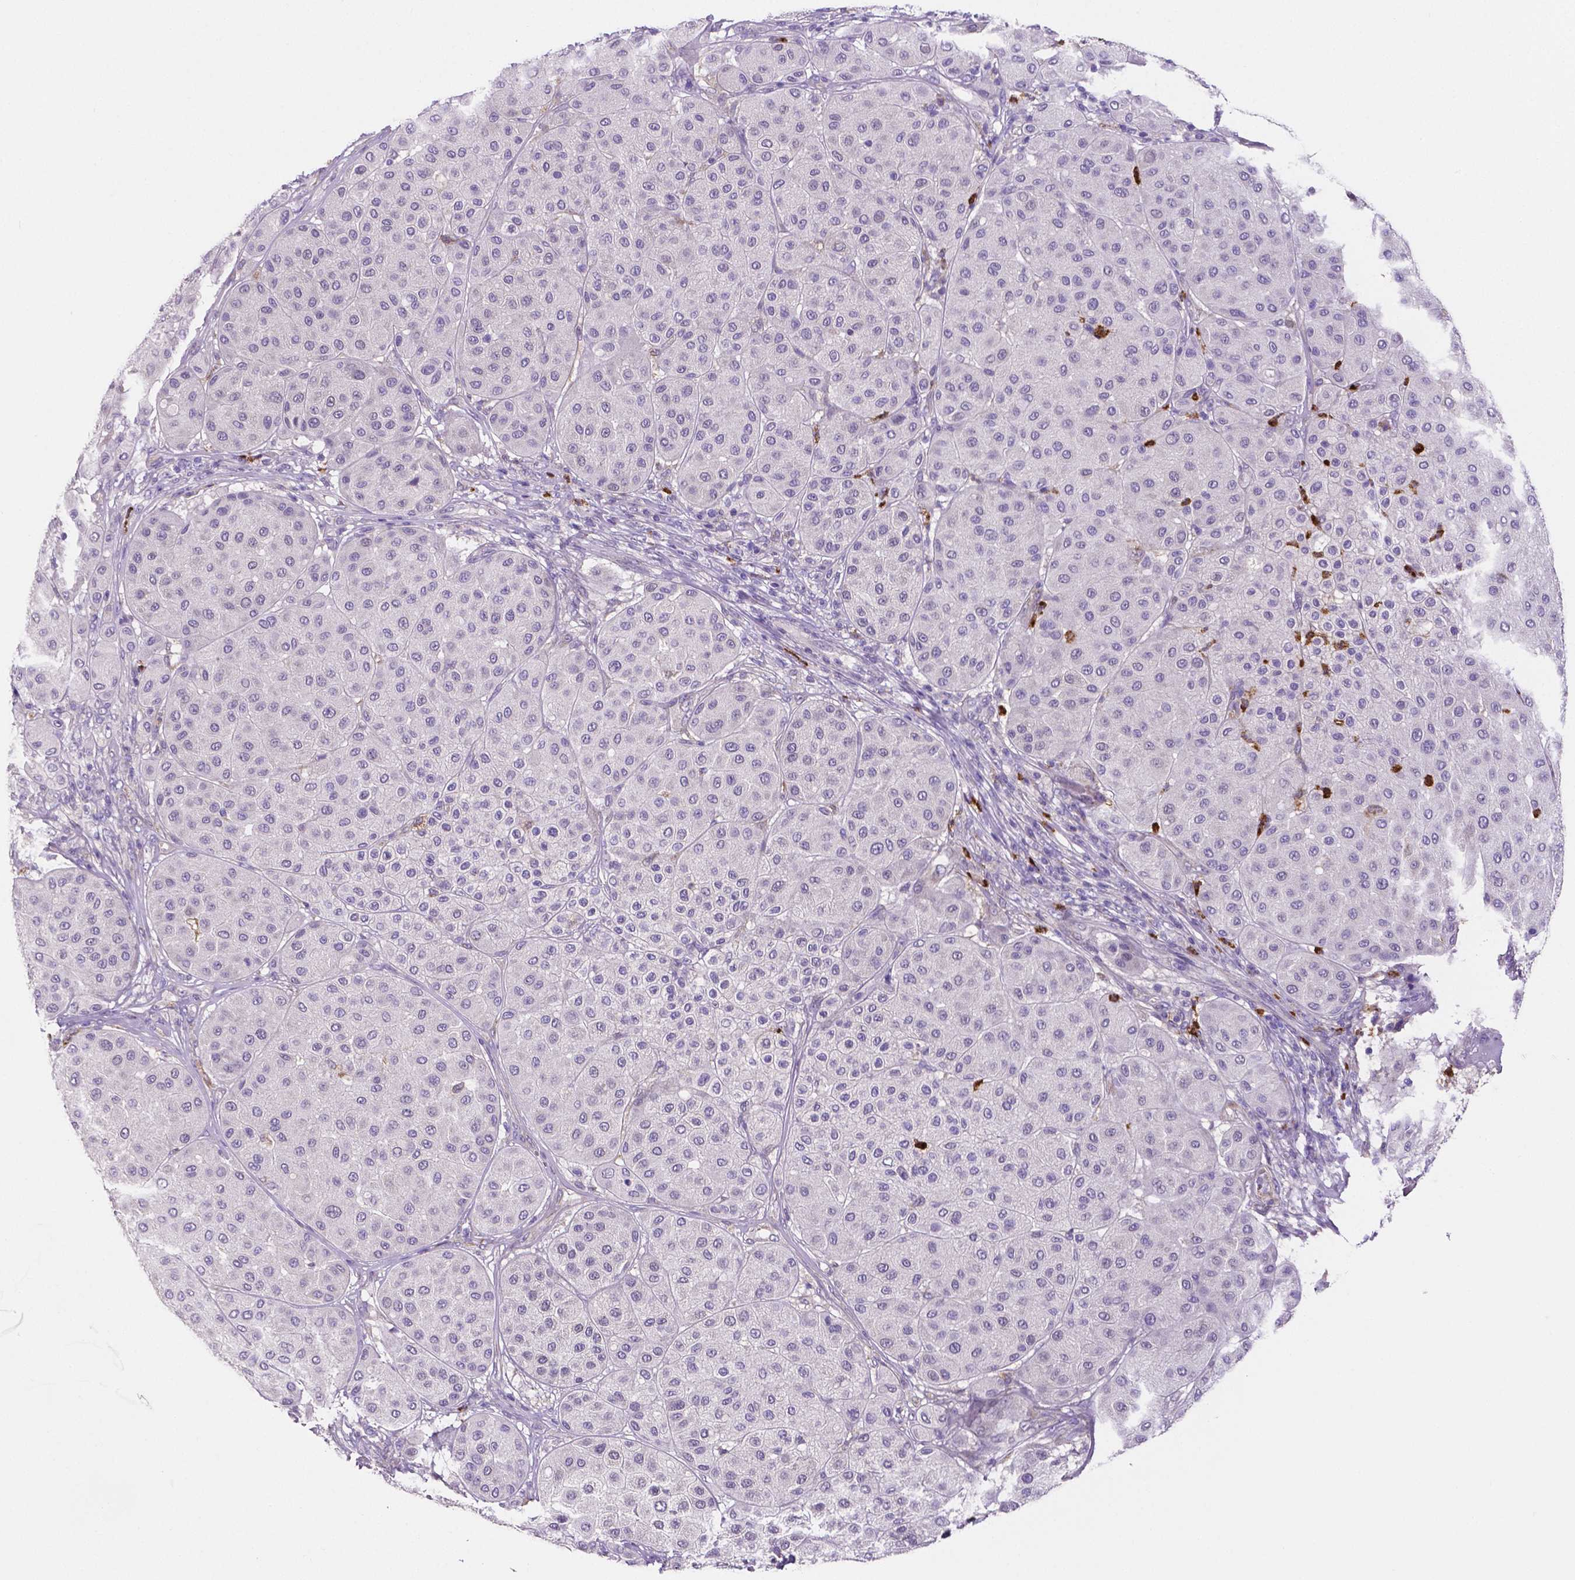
{"staining": {"intensity": "negative", "quantity": "none", "location": "none"}, "tissue": "melanoma", "cell_type": "Tumor cells", "image_type": "cancer", "snomed": [{"axis": "morphology", "description": "Malignant melanoma, Metastatic site"}, {"axis": "topography", "description": "Smooth muscle"}], "caption": "Immunohistochemical staining of malignant melanoma (metastatic site) demonstrates no significant staining in tumor cells.", "gene": "MMP9", "patient": {"sex": "male", "age": 41}}